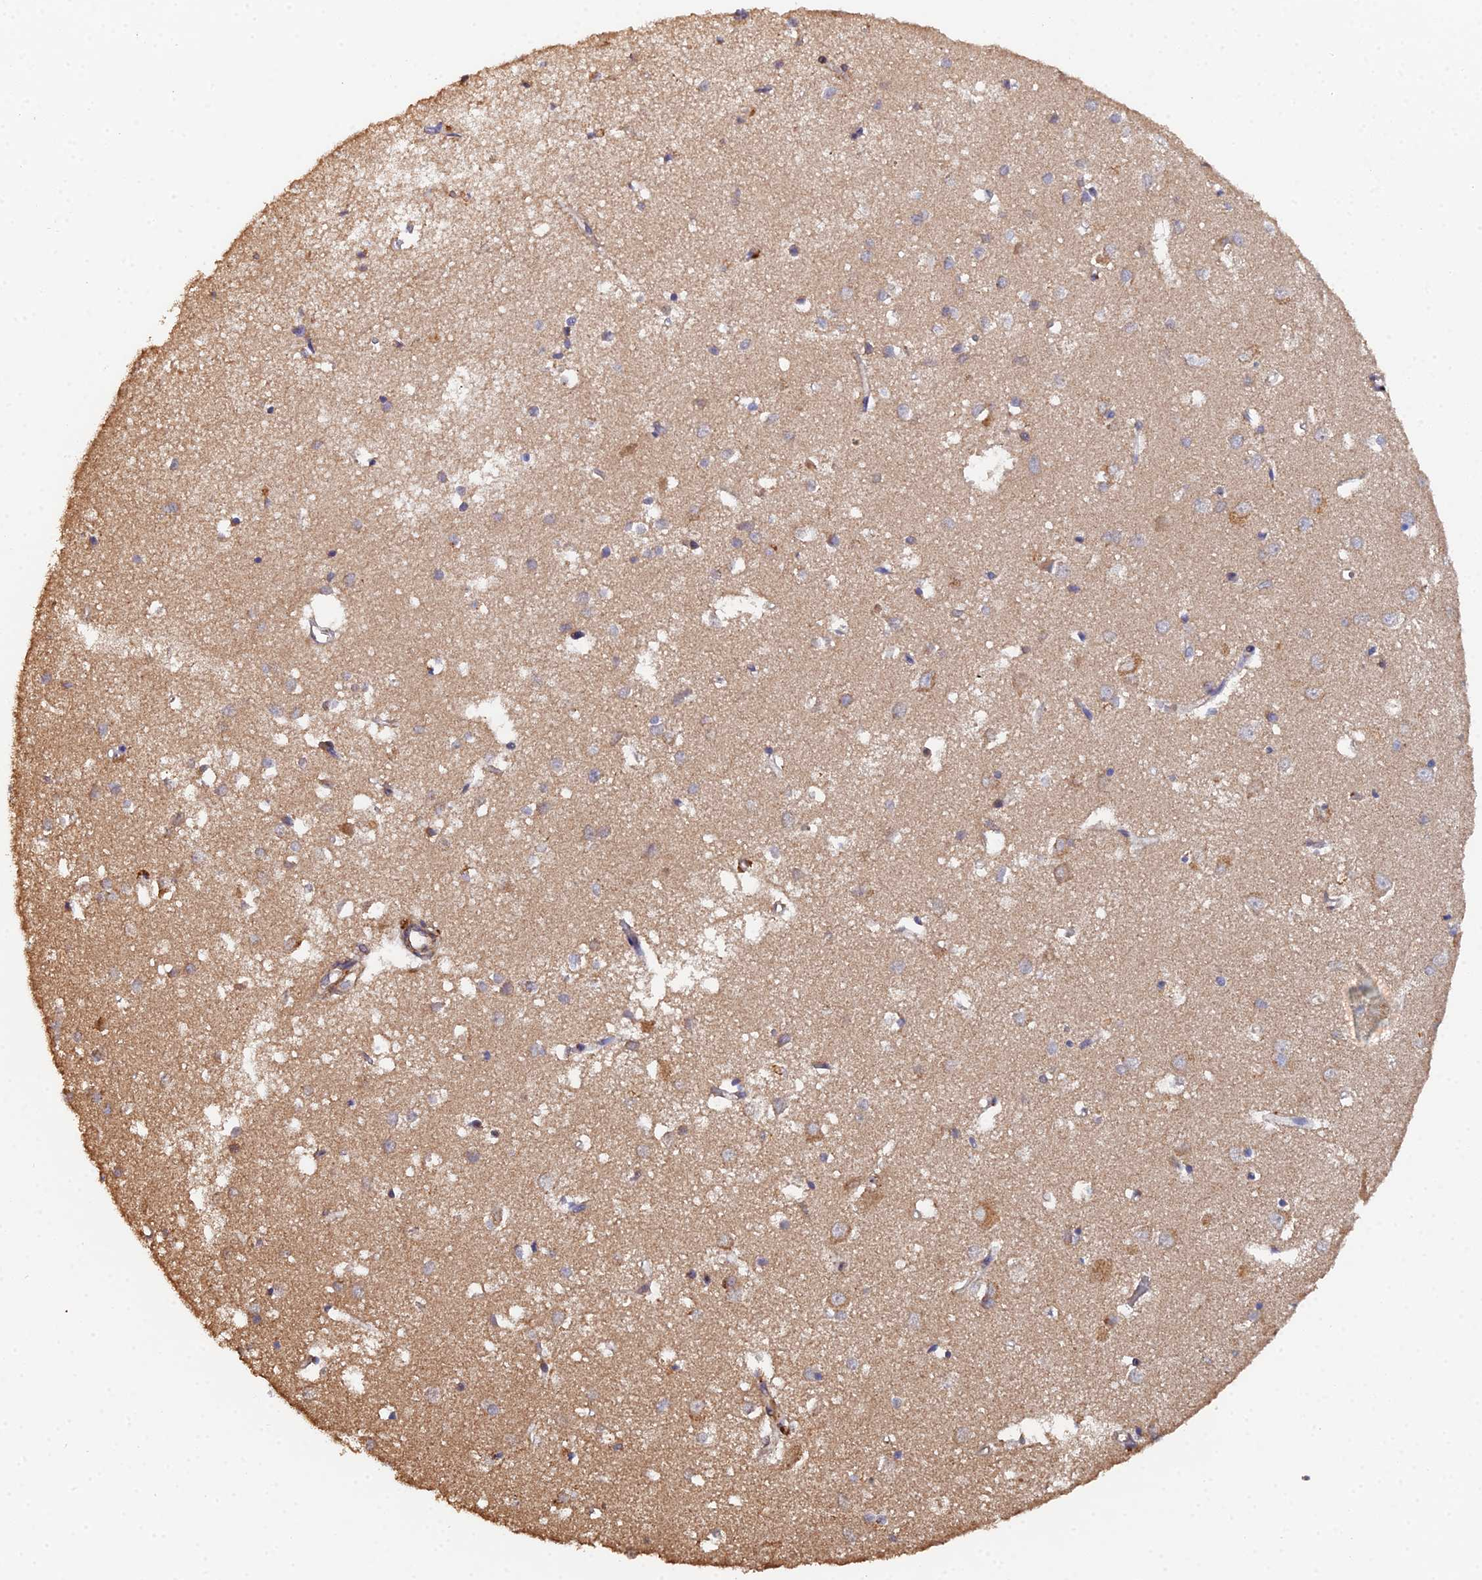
{"staining": {"intensity": "moderate", "quantity": ">75%", "location": "cytoplasmic/membranous"}, "tissue": "cerebral cortex", "cell_type": "Endothelial cells", "image_type": "normal", "snomed": [{"axis": "morphology", "description": "Normal tissue, NOS"}, {"axis": "topography", "description": "Cerebral cortex"}], "caption": "Immunohistochemical staining of normal human cerebral cortex reveals >75% levels of moderate cytoplasmic/membranous protein staining in approximately >75% of endothelial cells.", "gene": "SPANXN4", "patient": {"sex": "female", "age": 64}}